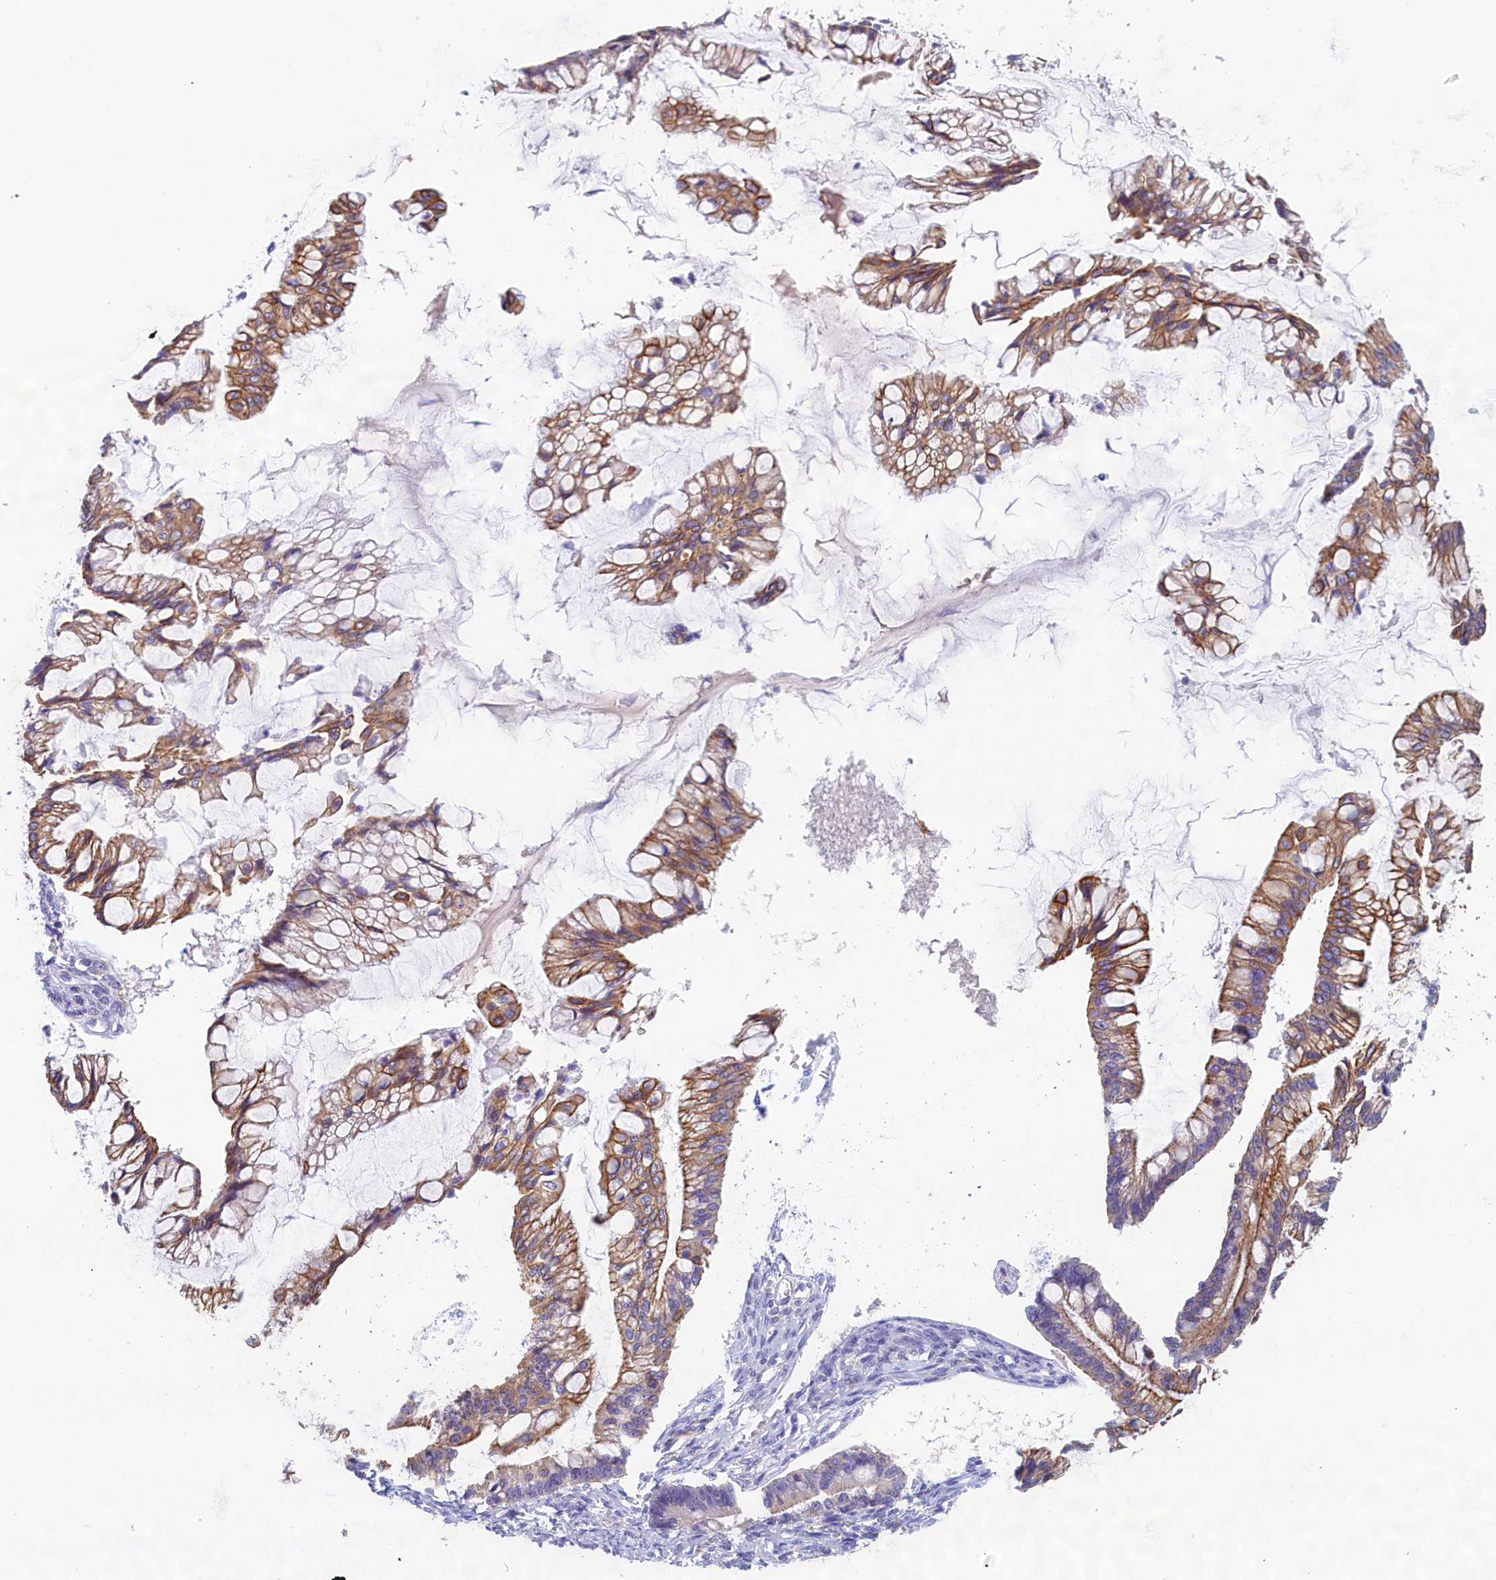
{"staining": {"intensity": "moderate", "quantity": ">75%", "location": "cytoplasmic/membranous"}, "tissue": "ovarian cancer", "cell_type": "Tumor cells", "image_type": "cancer", "snomed": [{"axis": "morphology", "description": "Cystadenocarcinoma, mucinous, NOS"}, {"axis": "topography", "description": "Ovary"}], "caption": "Ovarian cancer tissue demonstrates moderate cytoplasmic/membranous expression in approximately >75% of tumor cells, visualized by immunohistochemistry. The staining was performed using DAB to visualize the protein expression in brown, while the nuclei were stained in blue with hematoxylin (Magnification: 20x).", "gene": "GUCA1C", "patient": {"sex": "female", "age": 73}}